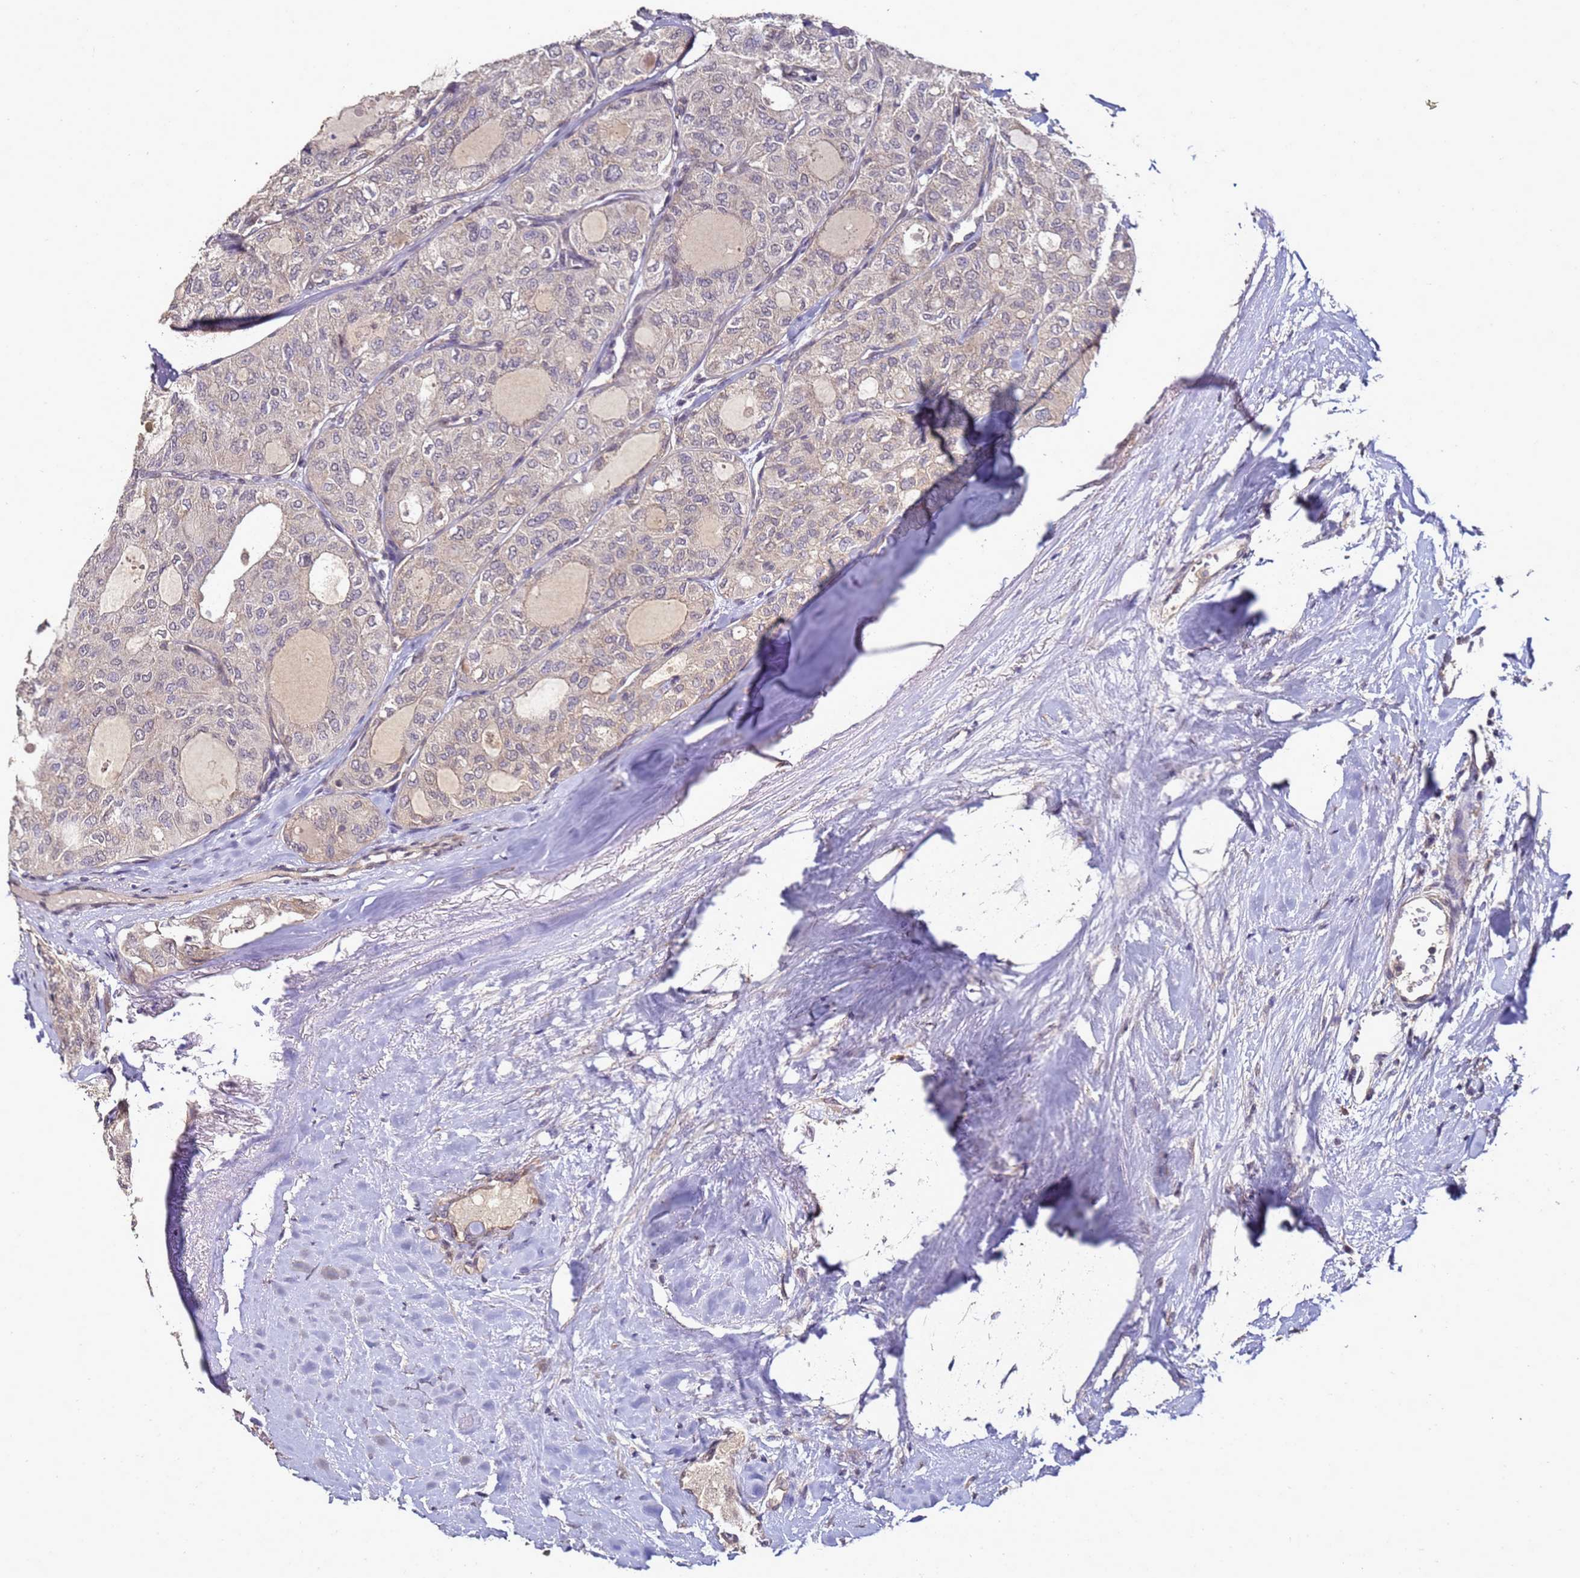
{"staining": {"intensity": "negative", "quantity": "none", "location": "none"}, "tissue": "thyroid cancer", "cell_type": "Tumor cells", "image_type": "cancer", "snomed": [{"axis": "morphology", "description": "Follicular adenoma carcinoma, NOS"}, {"axis": "topography", "description": "Thyroid gland"}], "caption": "Photomicrograph shows no significant protein positivity in tumor cells of follicular adenoma carcinoma (thyroid).", "gene": "ANKRD17", "patient": {"sex": "male", "age": 75}}